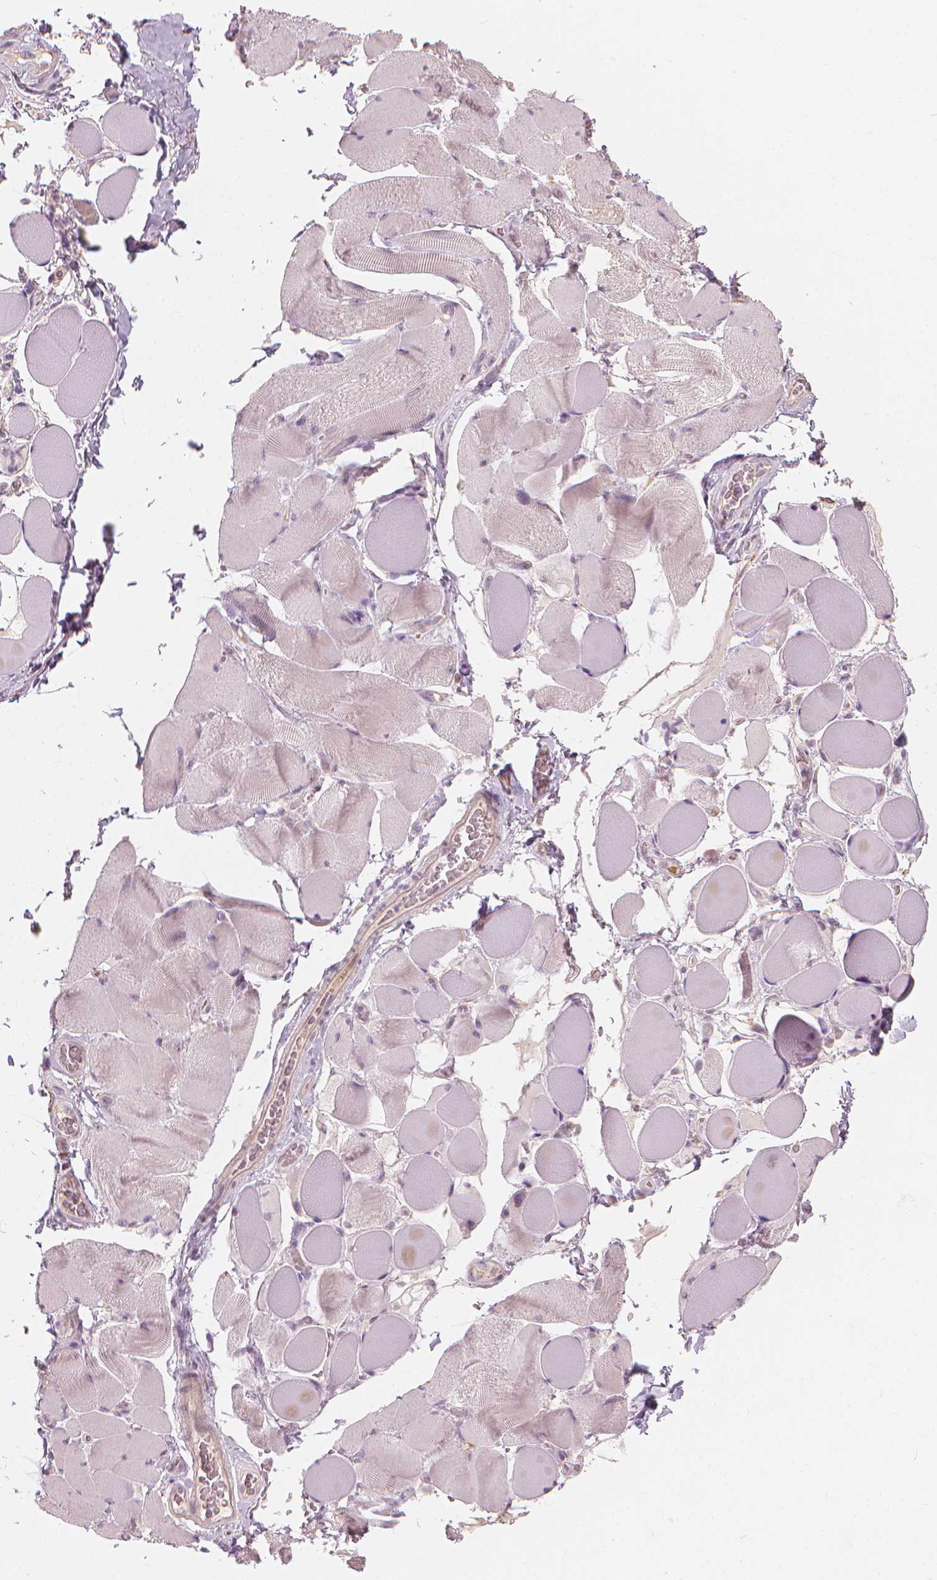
{"staining": {"intensity": "weak", "quantity": "<25%", "location": "cytoplasmic/membranous"}, "tissue": "skeletal muscle", "cell_type": "Myocytes", "image_type": "normal", "snomed": [{"axis": "morphology", "description": "Normal tissue, NOS"}, {"axis": "topography", "description": "Skeletal muscle"}, {"axis": "topography", "description": "Anal"}, {"axis": "topography", "description": "Peripheral nerve tissue"}], "caption": "Immunohistochemistry (IHC) photomicrograph of normal skeletal muscle: human skeletal muscle stained with DAB (3,3'-diaminobenzidine) shows no significant protein expression in myocytes.", "gene": "SAXO2", "patient": {"sex": "male", "age": 53}}